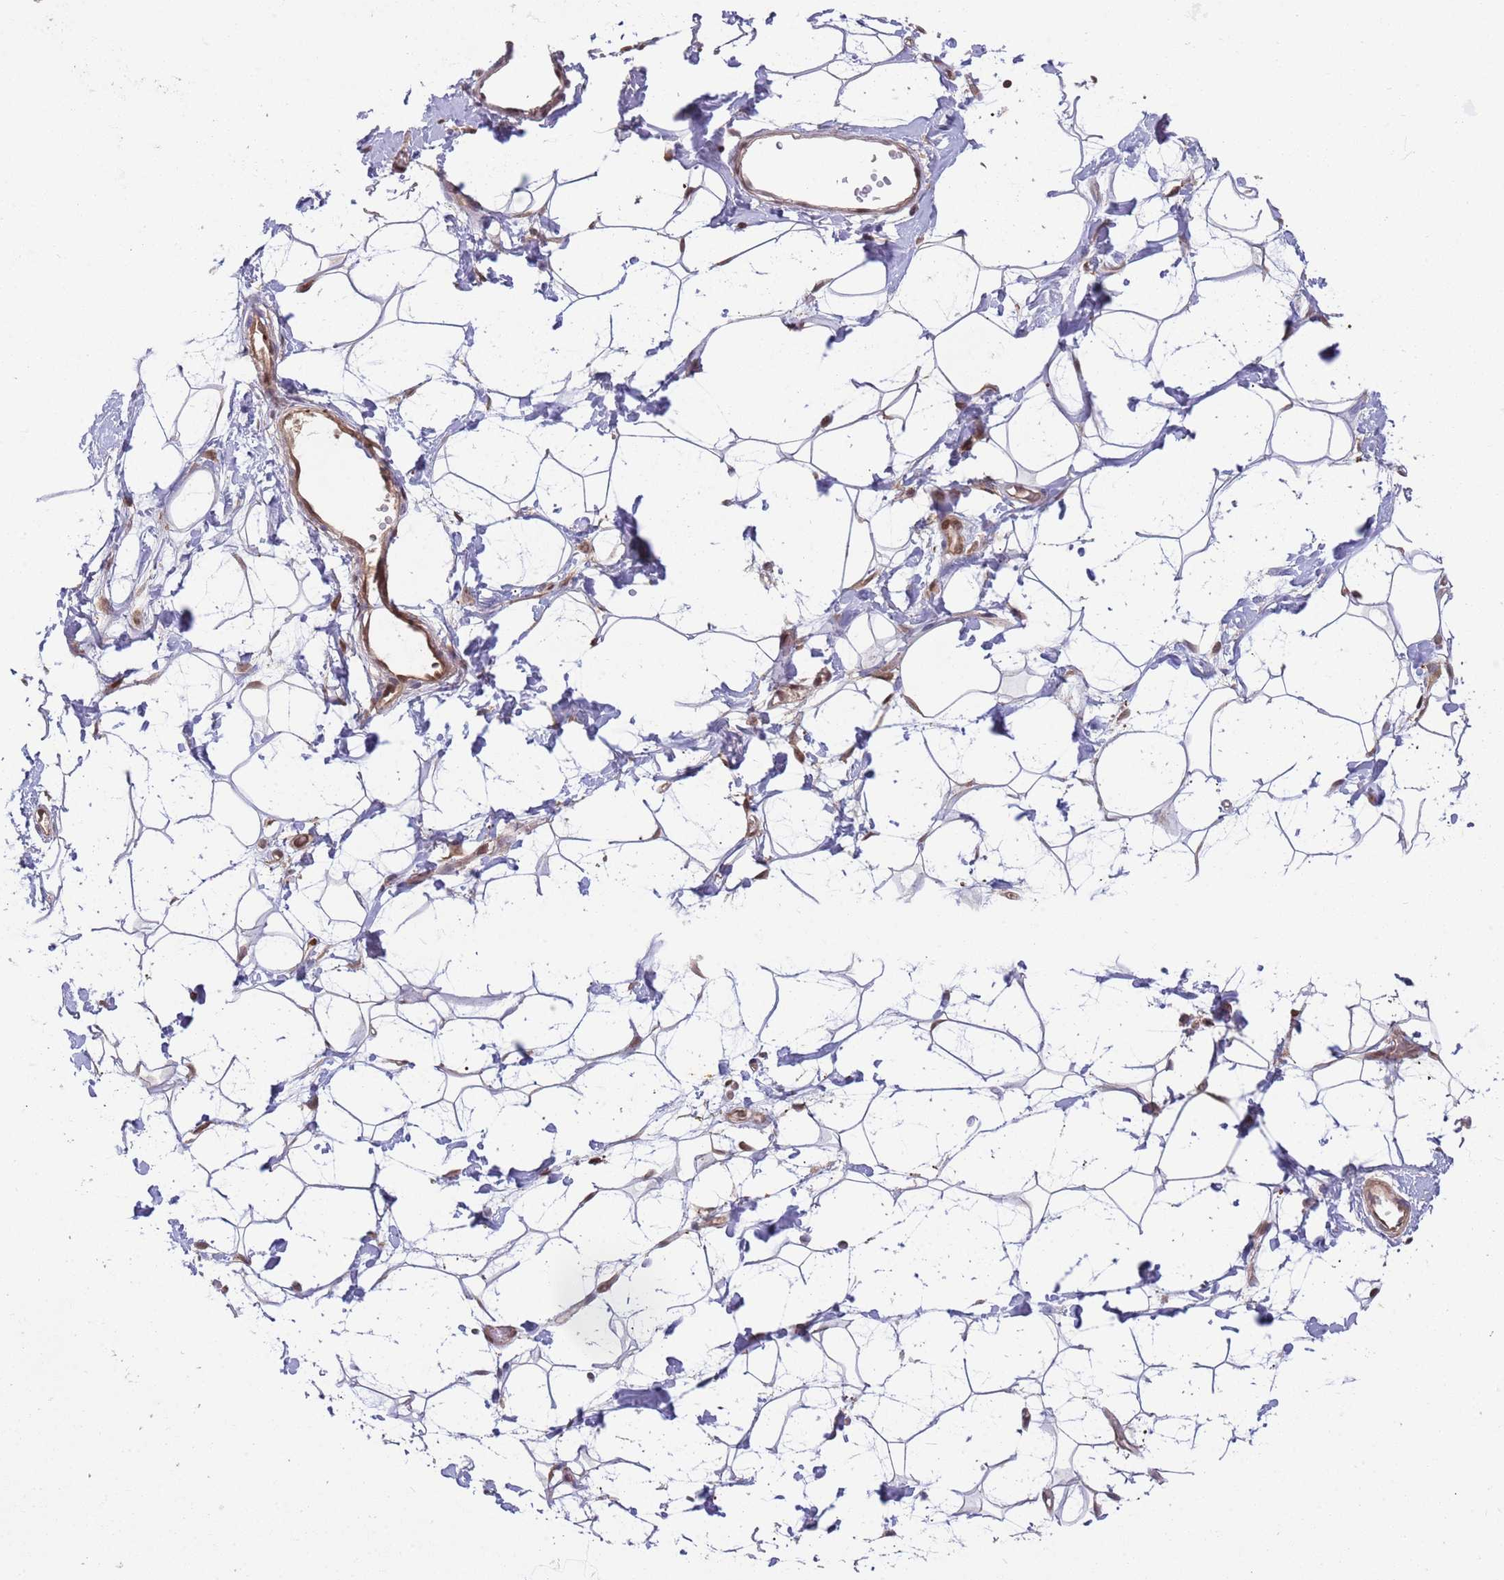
{"staining": {"intensity": "moderate", "quantity": "<25%", "location": "nuclear"}, "tissue": "adipose tissue", "cell_type": "Adipocytes", "image_type": "normal", "snomed": [{"axis": "morphology", "description": "Normal tissue, NOS"}, {"axis": "topography", "description": "Breast"}], "caption": "Adipose tissue stained with IHC displays moderate nuclear positivity in approximately <25% of adipocytes.", "gene": "SALL1", "patient": {"sex": "female", "age": 26}}